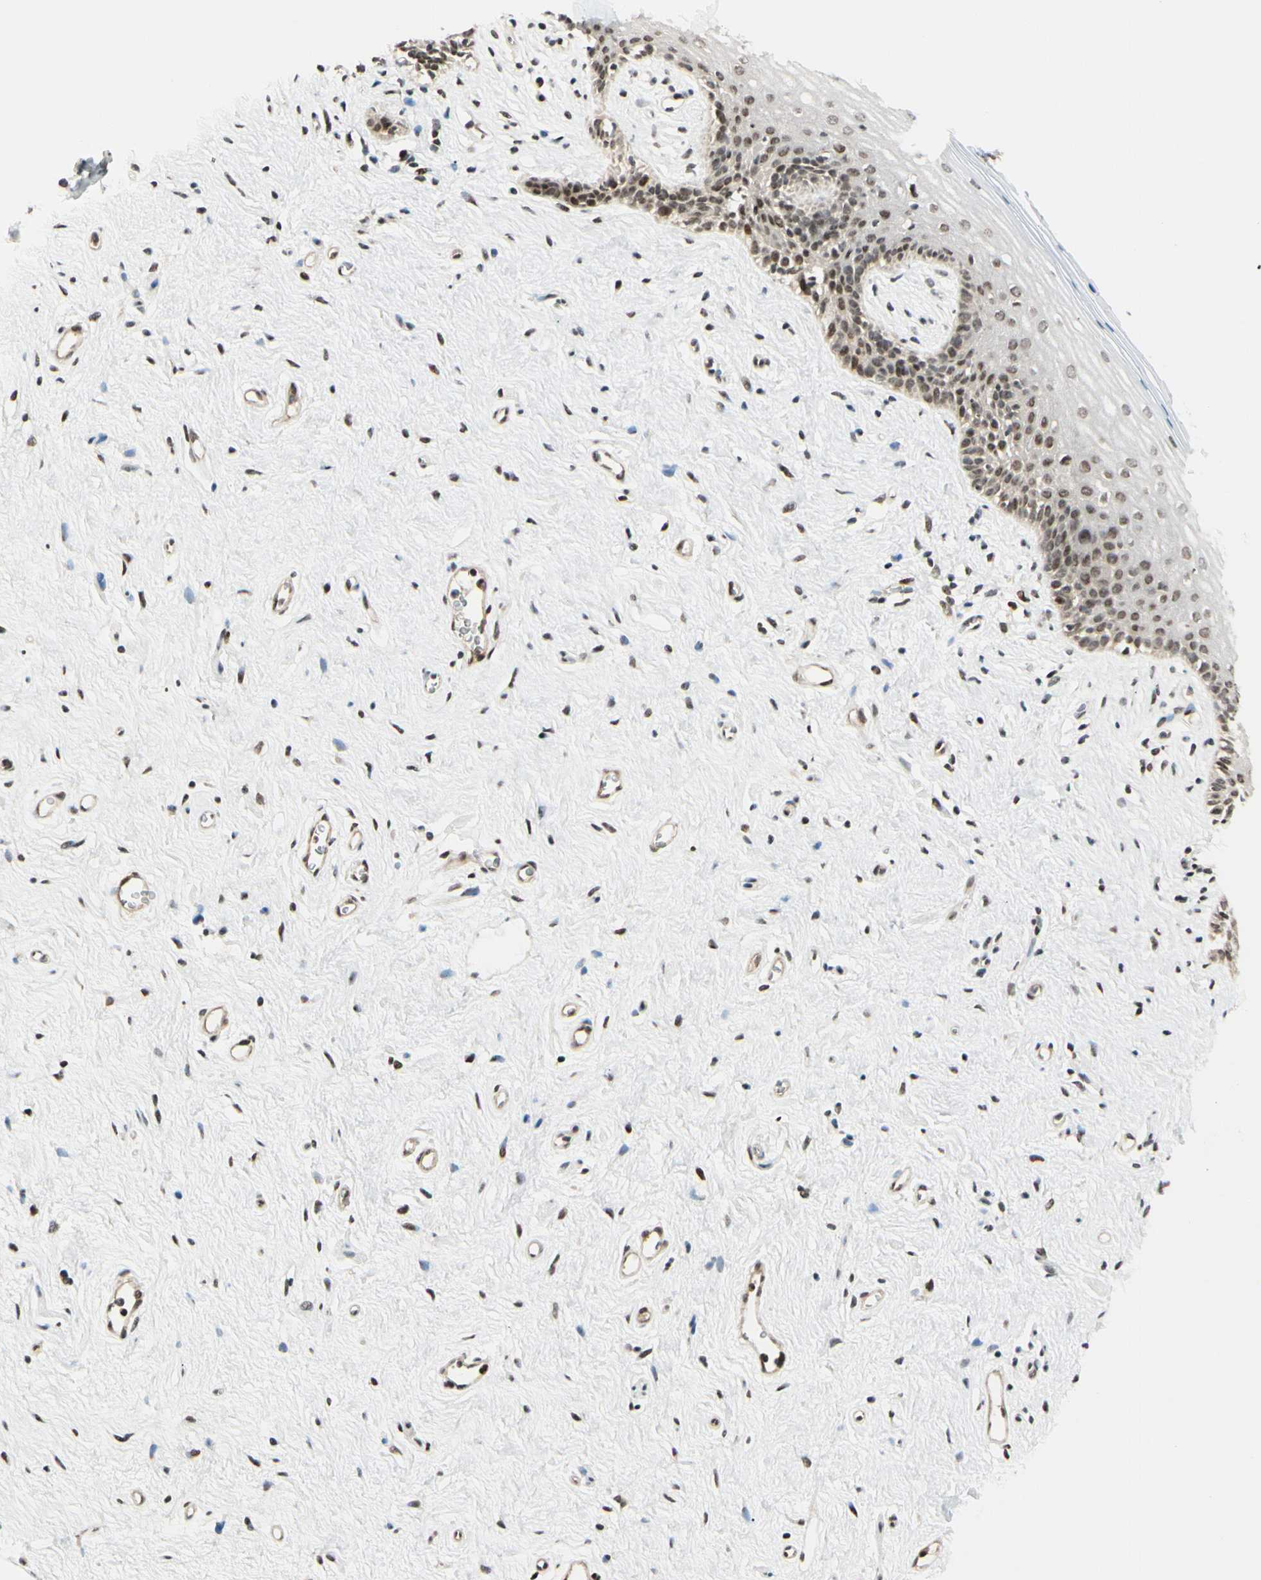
{"staining": {"intensity": "moderate", "quantity": "25%-75%", "location": "nuclear"}, "tissue": "vagina", "cell_type": "Squamous epithelial cells", "image_type": "normal", "snomed": [{"axis": "morphology", "description": "Normal tissue, NOS"}, {"axis": "topography", "description": "Vagina"}], "caption": "Protein analysis of benign vagina displays moderate nuclear expression in about 25%-75% of squamous epithelial cells.", "gene": "SUFU", "patient": {"sex": "female", "age": 44}}